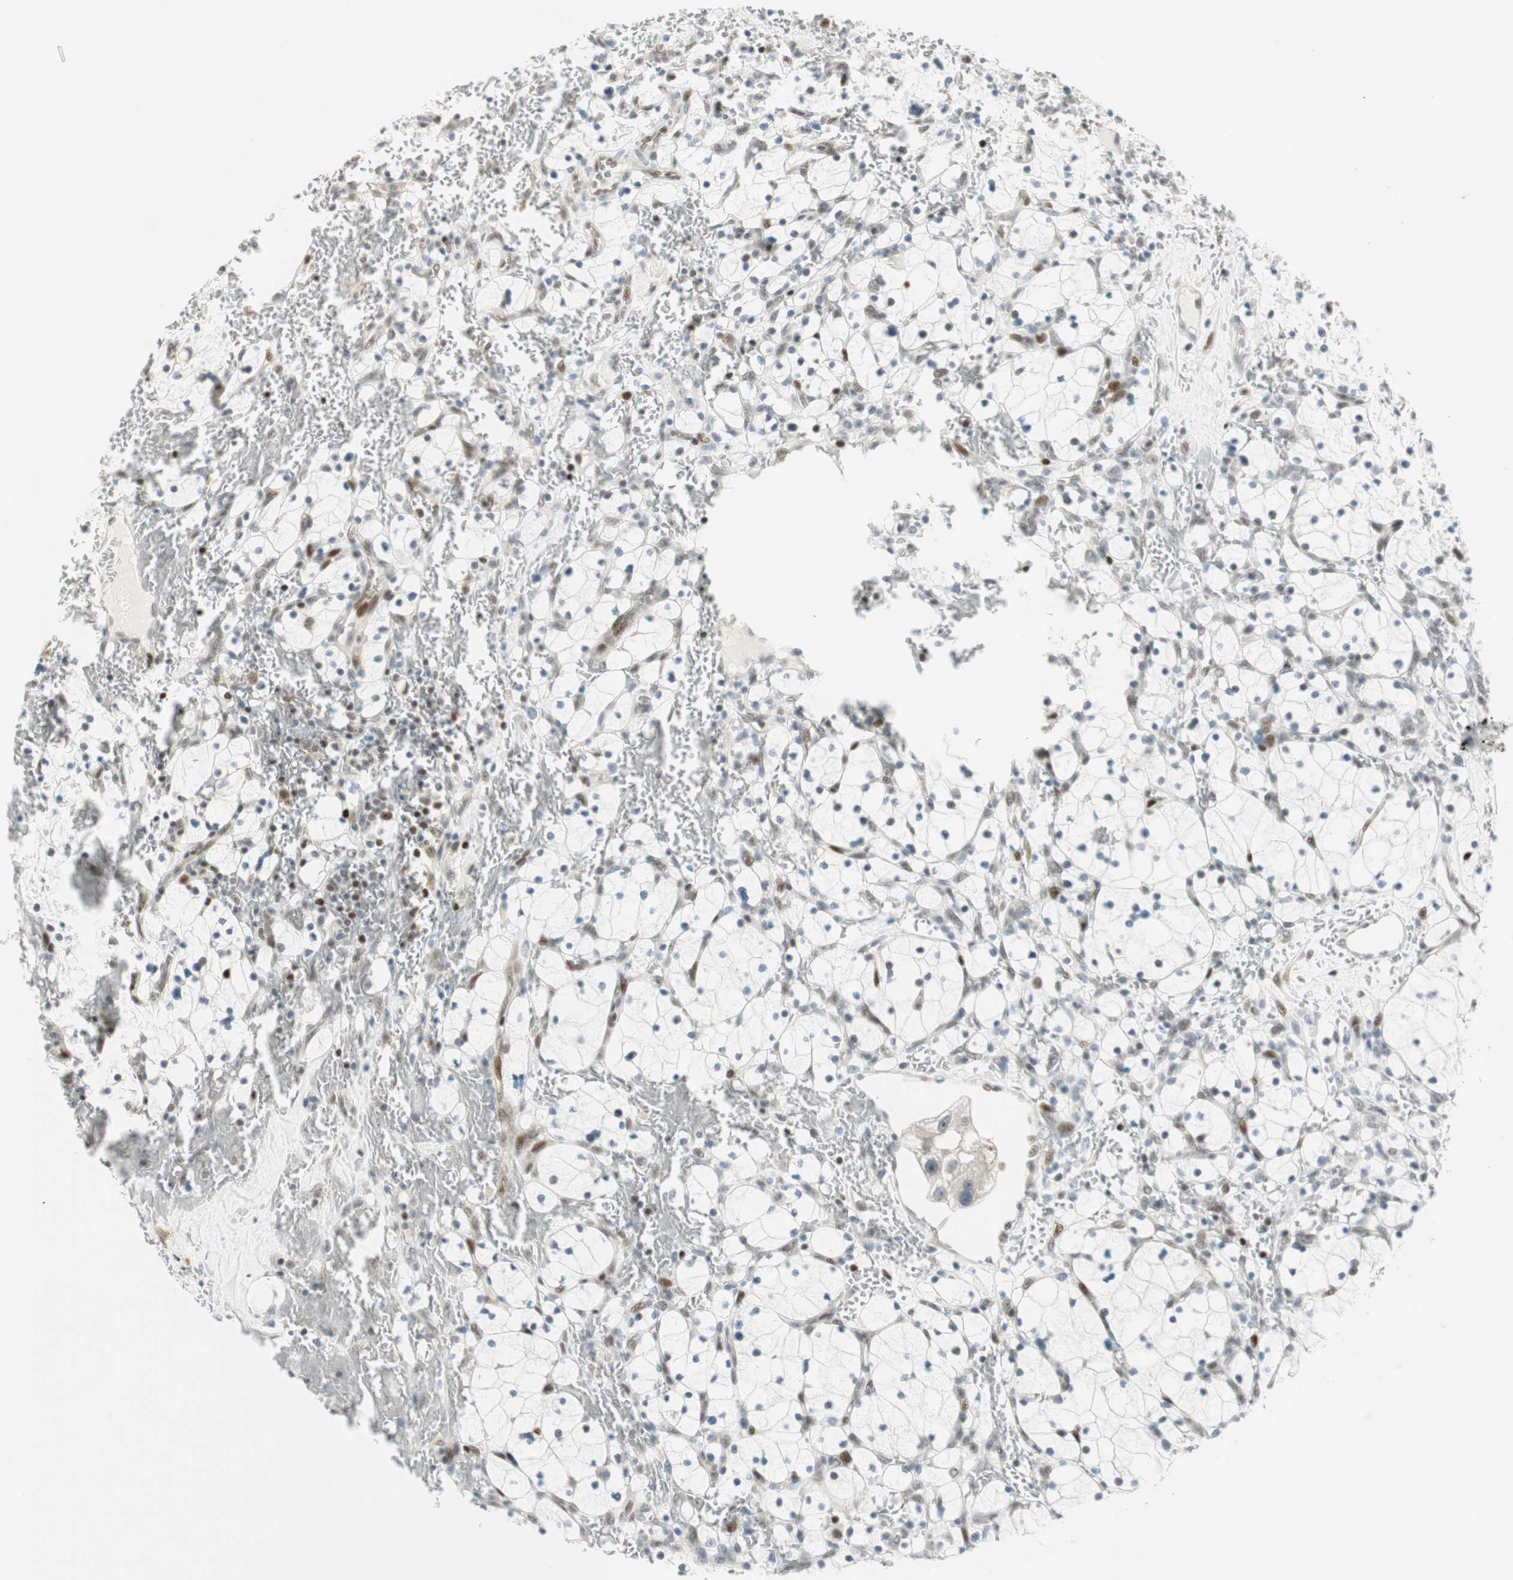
{"staining": {"intensity": "negative", "quantity": "none", "location": "none"}, "tissue": "renal cancer", "cell_type": "Tumor cells", "image_type": "cancer", "snomed": [{"axis": "morphology", "description": "Adenocarcinoma, NOS"}, {"axis": "topography", "description": "Kidney"}], "caption": "A high-resolution image shows immunohistochemistry (IHC) staining of adenocarcinoma (renal), which reveals no significant expression in tumor cells.", "gene": "MSX2", "patient": {"sex": "female", "age": 83}}